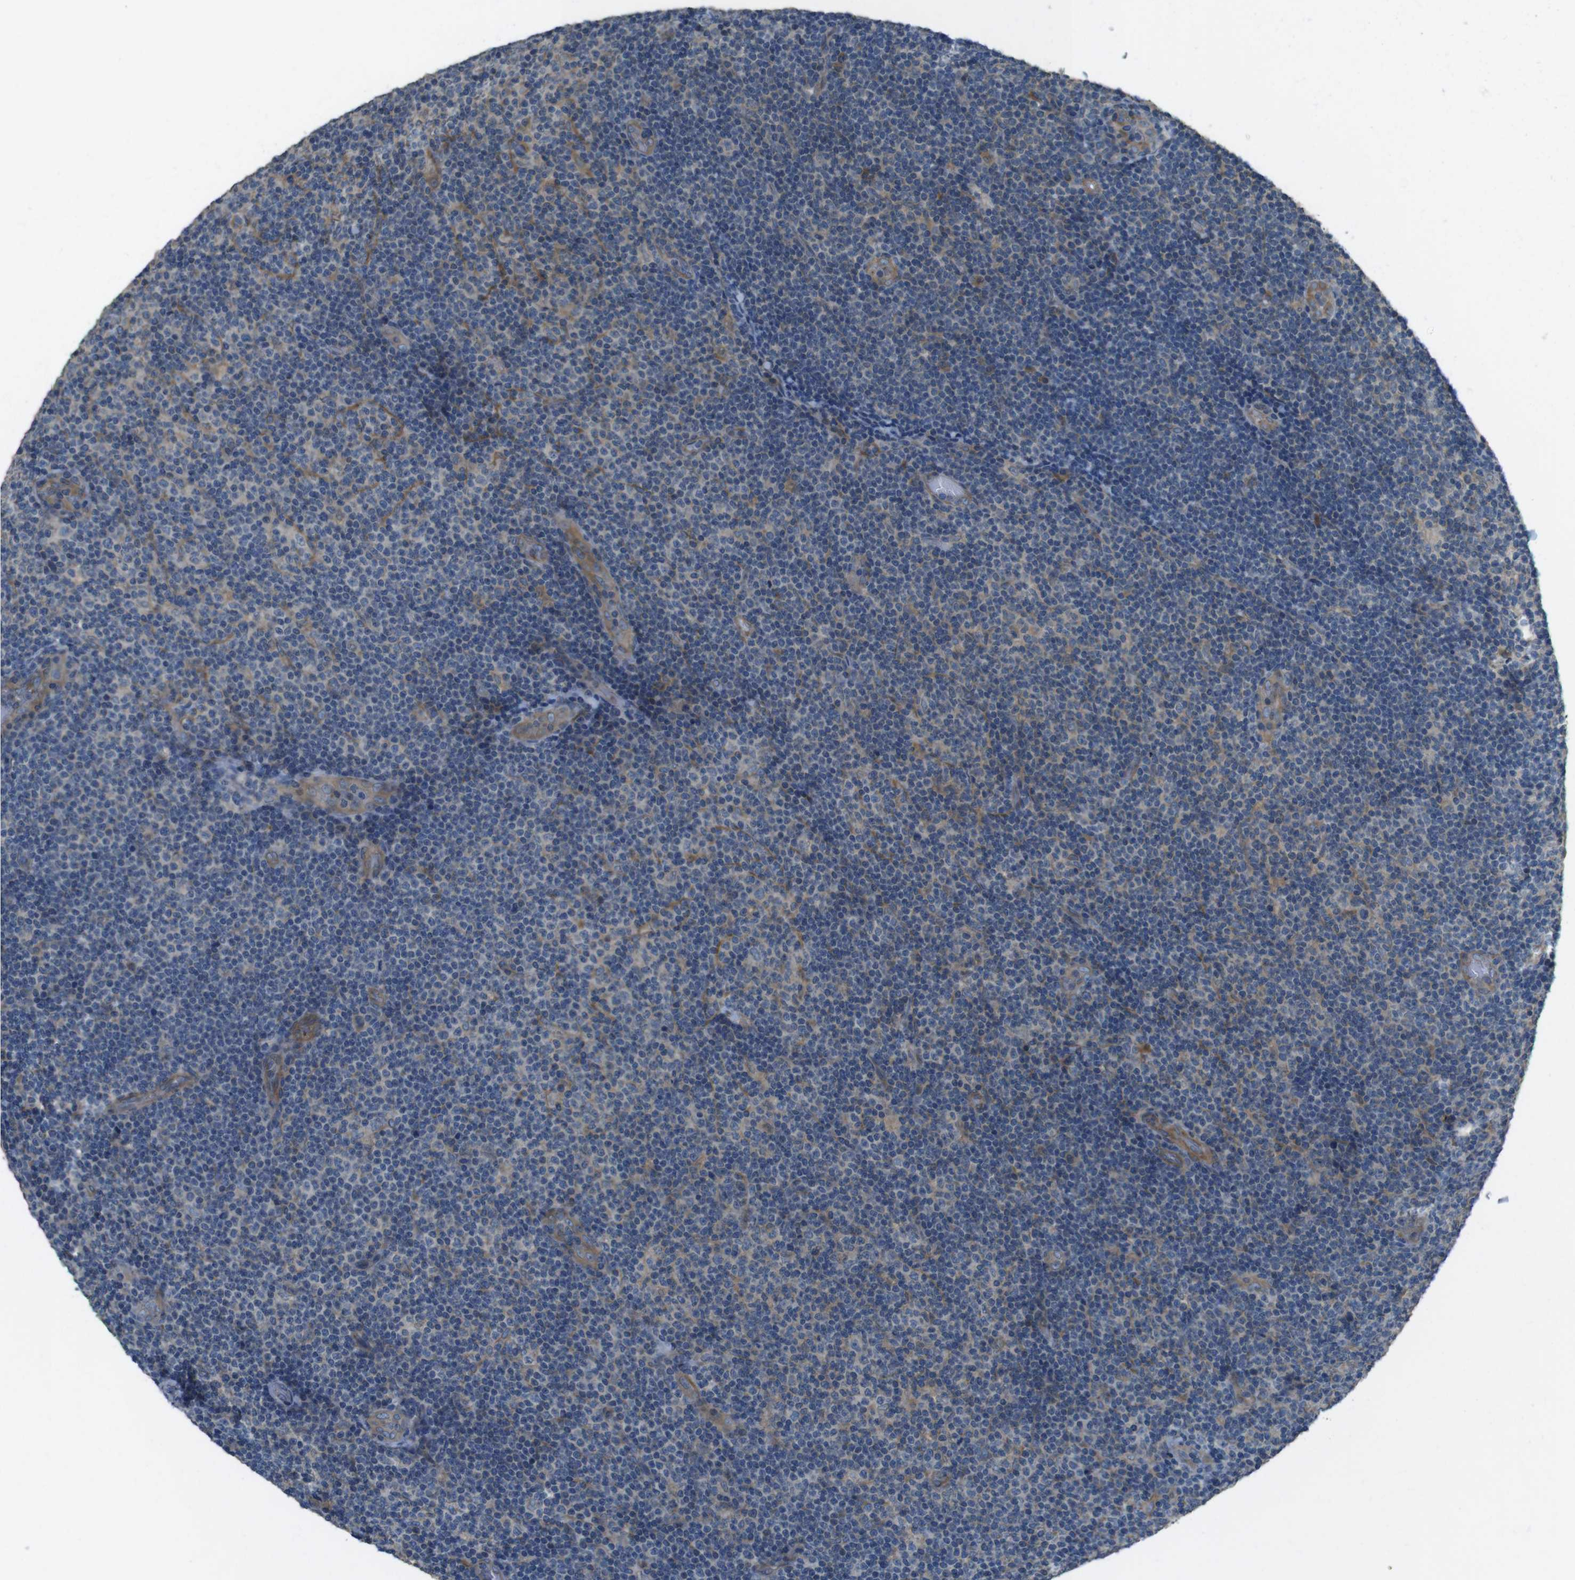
{"staining": {"intensity": "weak", "quantity": "<25%", "location": "cytoplasmic/membranous"}, "tissue": "lymphoma", "cell_type": "Tumor cells", "image_type": "cancer", "snomed": [{"axis": "morphology", "description": "Malignant lymphoma, non-Hodgkin's type, Low grade"}, {"axis": "topography", "description": "Lymph node"}], "caption": "Tumor cells show no significant positivity in malignant lymphoma, non-Hodgkin's type (low-grade). (DAB (3,3'-diaminobenzidine) IHC visualized using brightfield microscopy, high magnification).", "gene": "FUT2", "patient": {"sex": "male", "age": 83}}